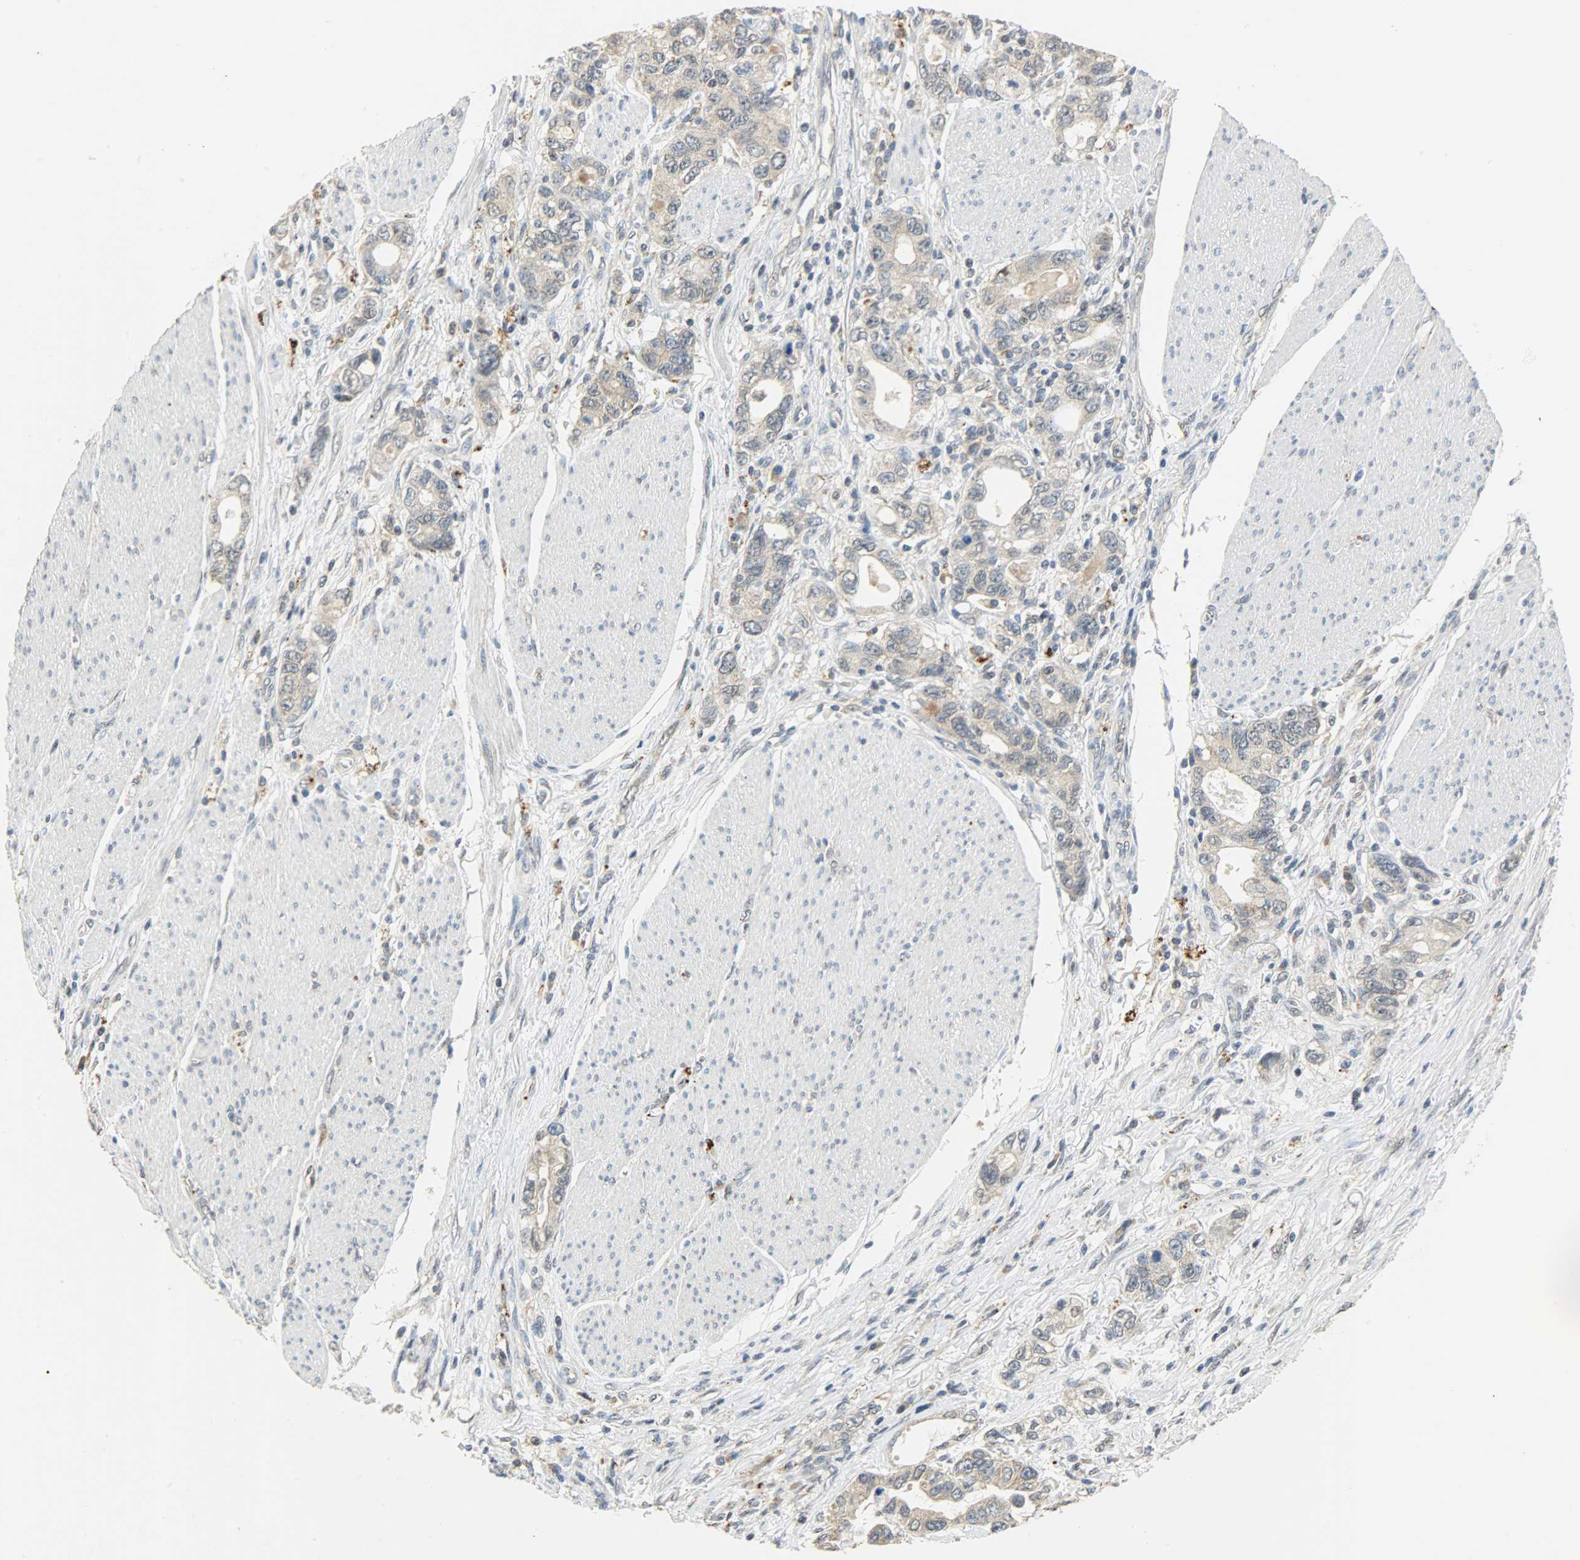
{"staining": {"intensity": "moderate", "quantity": ">75%", "location": "cytoplasmic/membranous"}, "tissue": "stomach cancer", "cell_type": "Tumor cells", "image_type": "cancer", "snomed": [{"axis": "morphology", "description": "Adenocarcinoma, NOS"}, {"axis": "topography", "description": "Stomach, lower"}], "caption": "The image shows staining of stomach adenocarcinoma, revealing moderate cytoplasmic/membranous protein expression (brown color) within tumor cells.", "gene": "GIT2", "patient": {"sex": "female", "age": 93}}